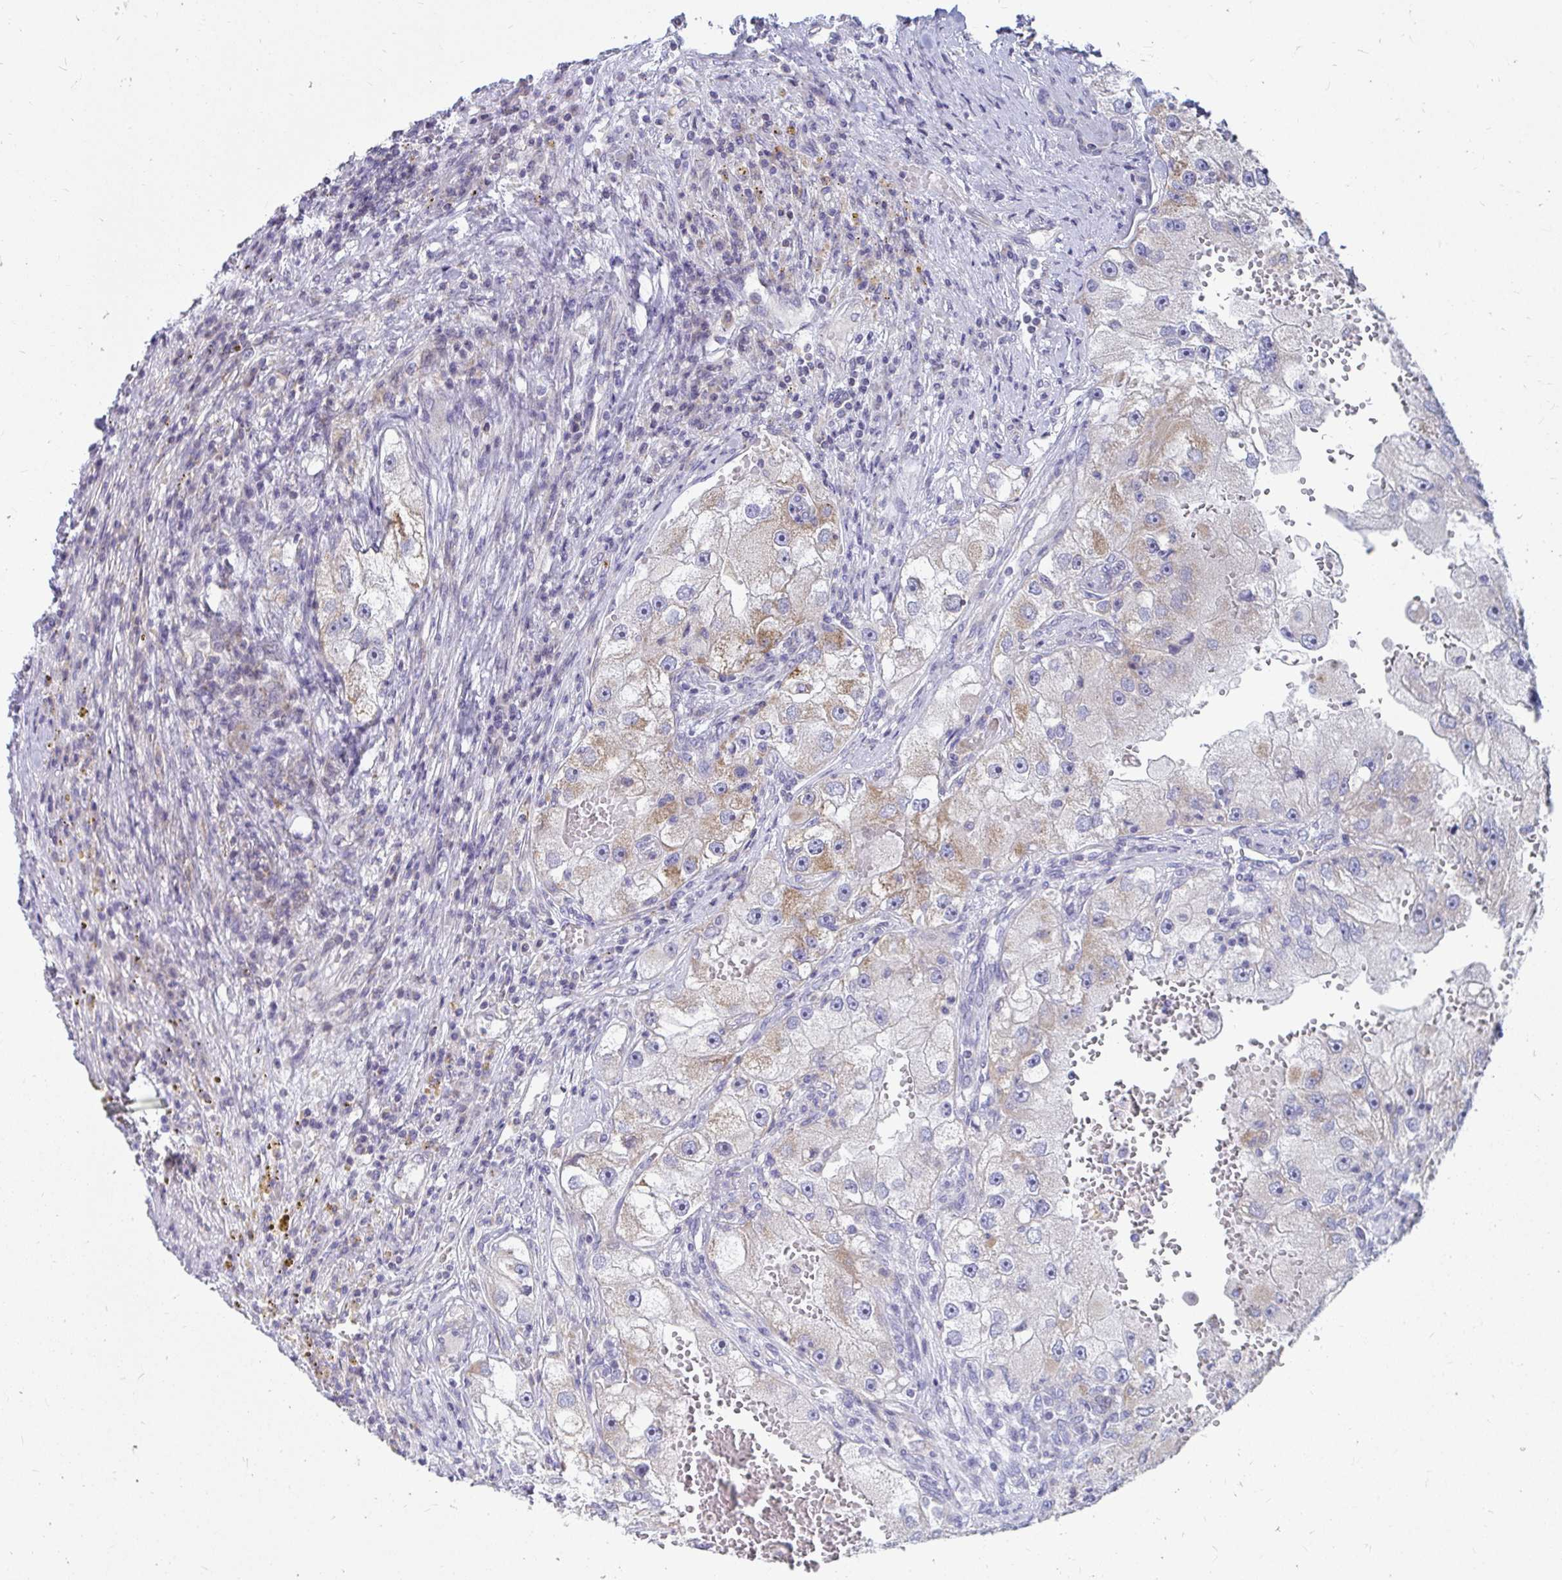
{"staining": {"intensity": "weak", "quantity": "25%-75%", "location": "cytoplasmic/membranous"}, "tissue": "renal cancer", "cell_type": "Tumor cells", "image_type": "cancer", "snomed": [{"axis": "morphology", "description": "Adenocarcinoma, NOS"}, {"axis": "topography", "description": "Kidney"}], "caption": "Immunohistochemical staining of human adenocarcinoma (renal) displays weak cytoplasmic/membranous protein expression in about 25%-75% of tumor cells.", "gene": "EXOC5", "patient": {"sex": "male", "age": 63}}